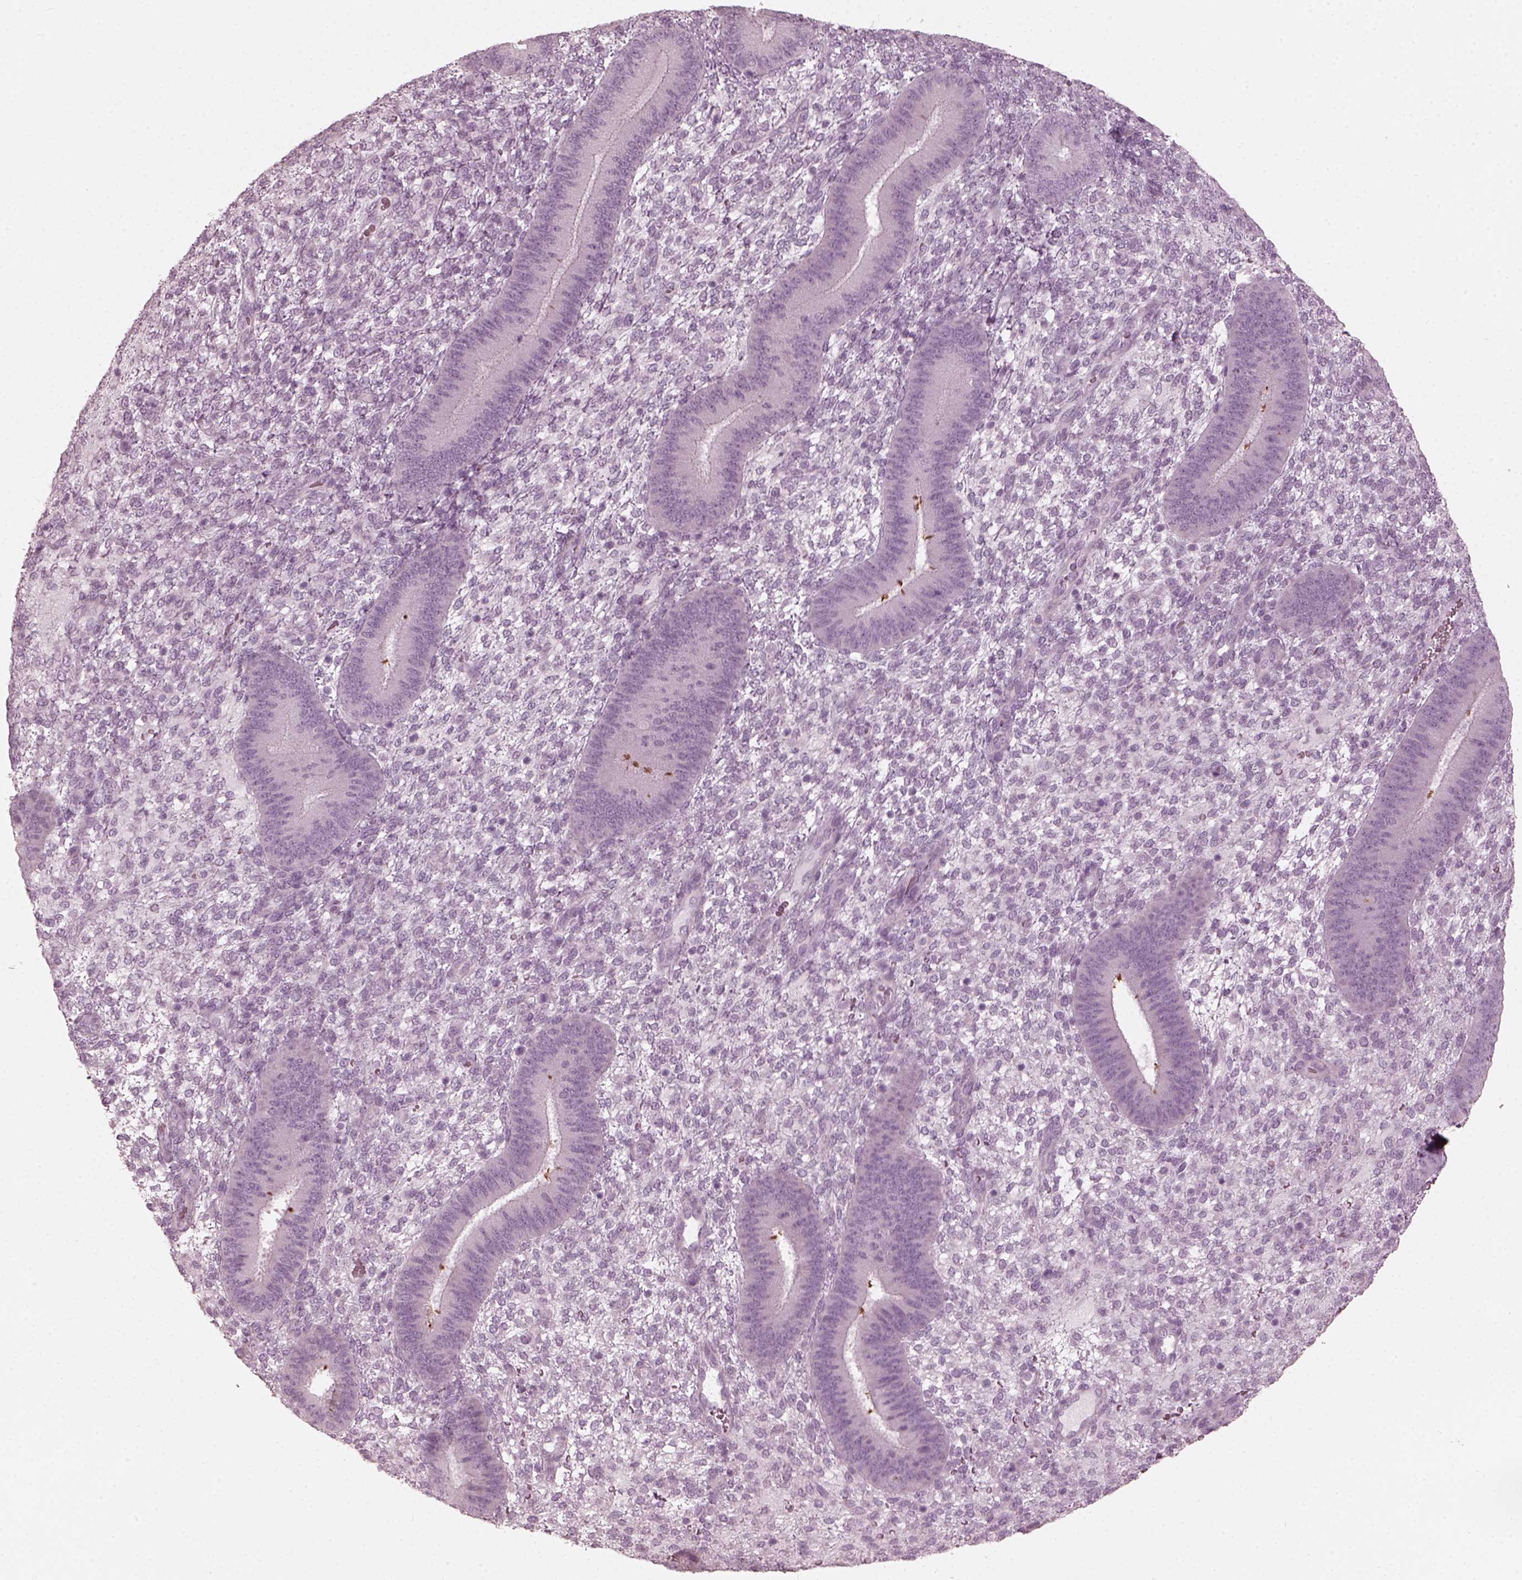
{"staining": {"intensity": "negative", "quantity": "none", "location": "none"}, "tissue": "endometrium", "cell_type": "Cells in endometrial stroma", "image_type": "normal", "snomed": [{"axis": "morphology", "description": "Normal tissue, NOS"}, {"axis": "topography", "description": "Endometrium"}], "caption": "IHC of normal endometrium displays no expression in cells in endometrial stroma. (Immunohistochemistry (ihc), brightfield microscopy, high magnification).", "gene": "SAXO2", "patient": {"sex": "female", "age": 39}}